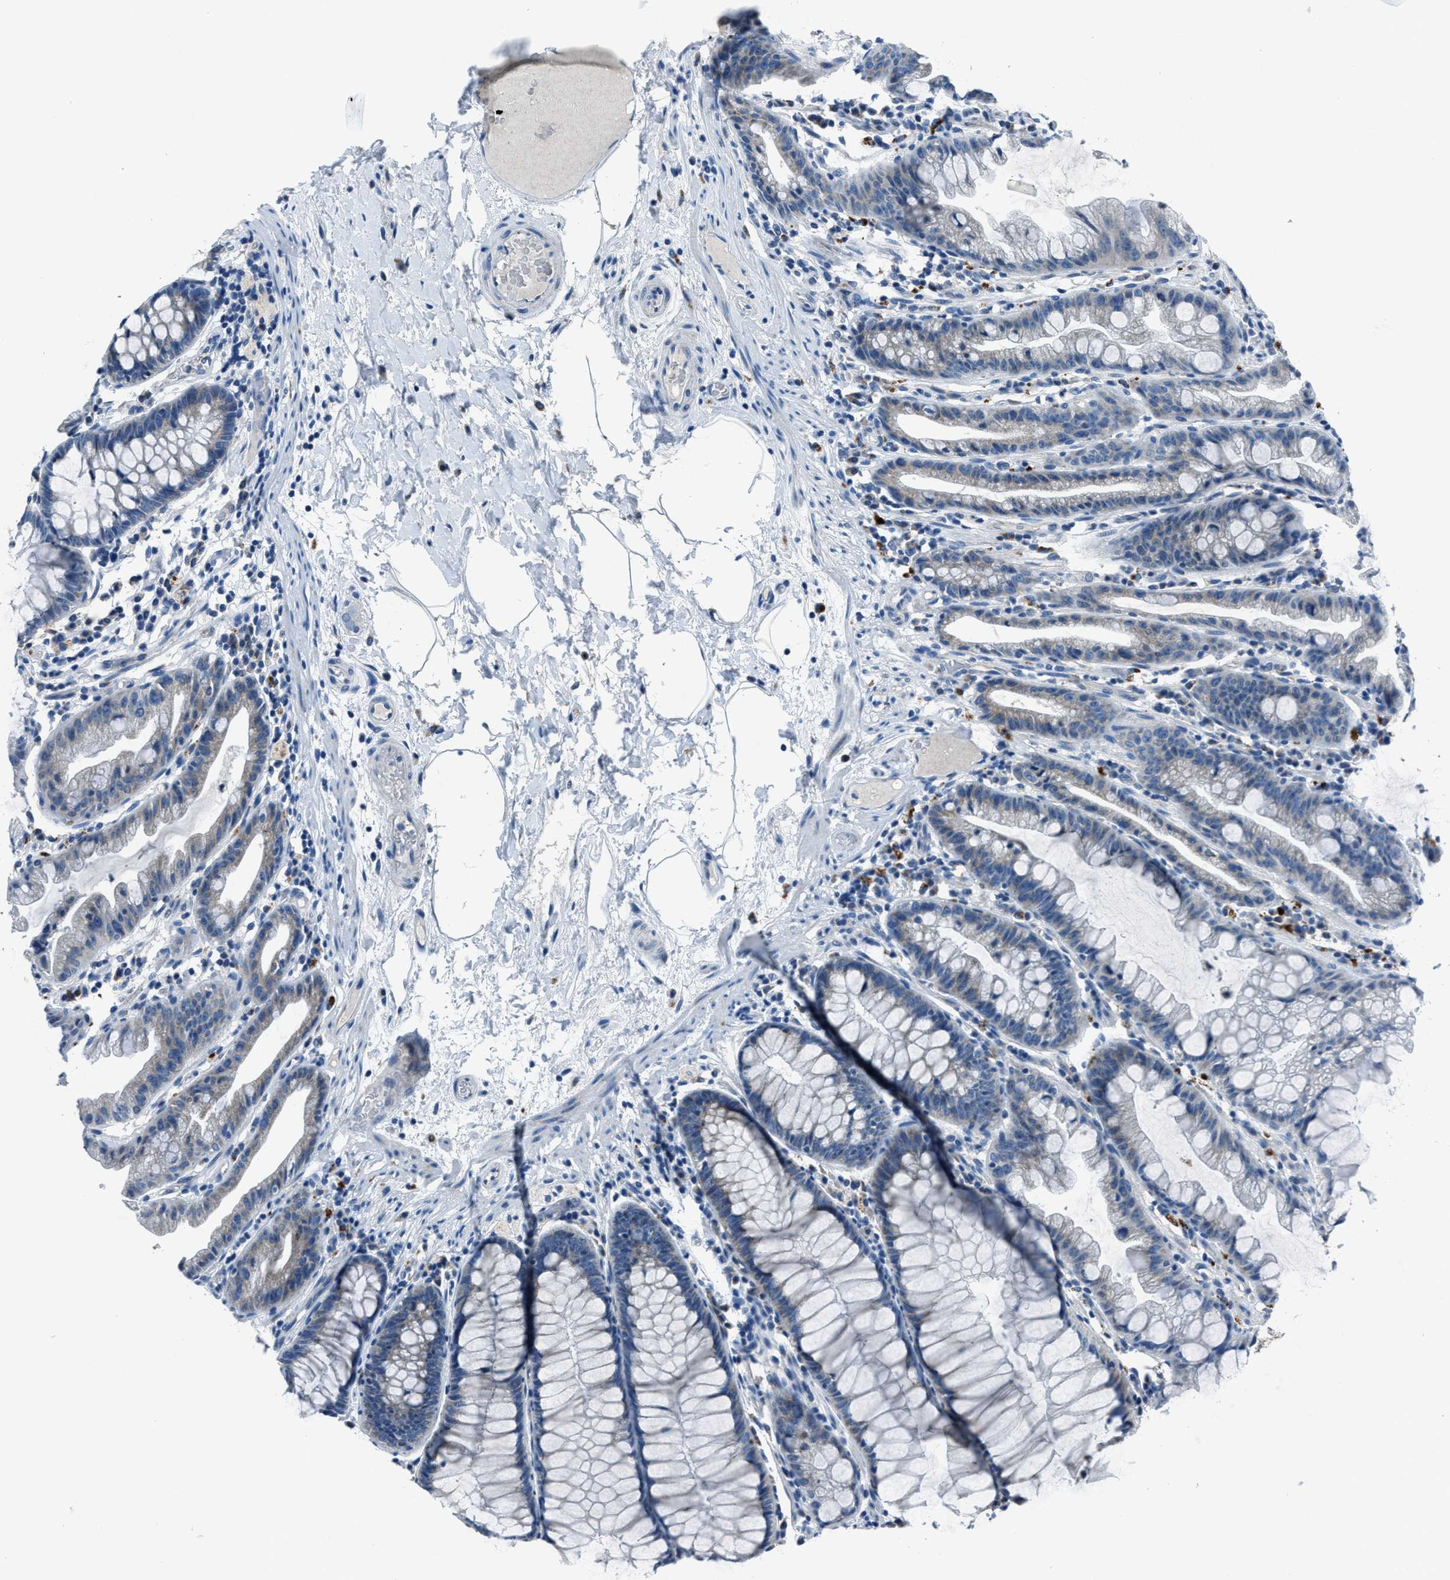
{"staining": {"intensity": "negative", "quantity": "none", "location": "none"}, "tissue": "colon", "cell_type": "Endothelial cells", "image_type": "normal", "snomed": [{"axis": "morphology", "description": "Normal tissue, NOS"}, {"axis": "topography", "description": "Smooth muscle"}, {"axis": "topography", "description": "Colon"}], "caption": "An immunohistochemistry histopathology image of benign colon is shown. There is no staining in endothelial cells of colon.", "gene": "ADAM2", "patient": {"sex": "male", "age": 67}}